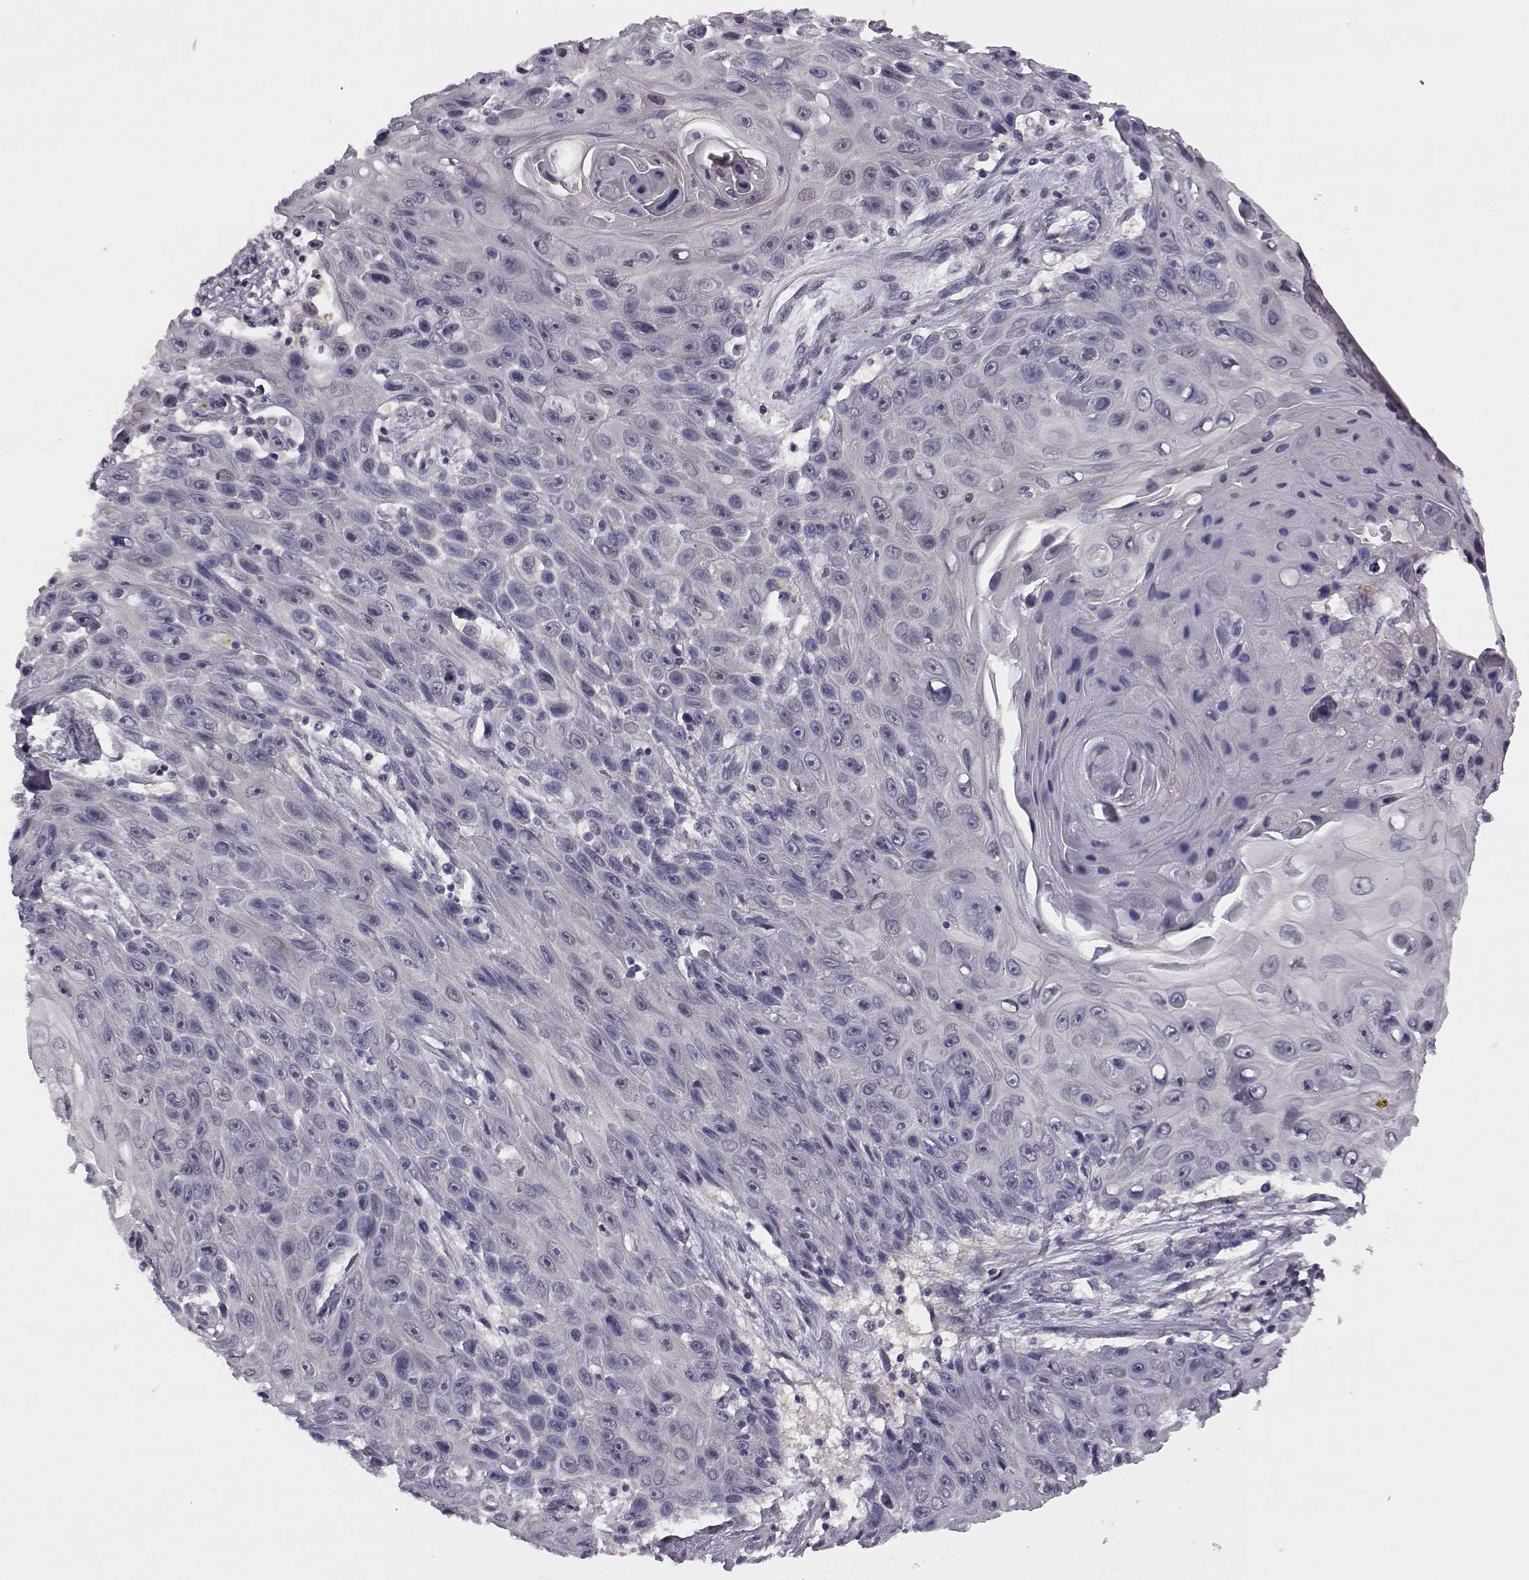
{"staining": {"intensity": "negative", "quantity": "none", "location": "none"}, "tissue": "skin cancer", "cell_type": "Tumor cells", "image_type": "cancer", "snomed": [{"axis": "morphology", "description": "Squamous cell carcinoma, NOS"}, {"axis": "topography", "description": "Skin"}], "caption": "Immunohistochemical staining of squamous cell carcinoma (skin) shows no significant positivity in tumor cells. Nuclei are stained in blue.", "gene": "C10orf62", "patient": {"sex": "male", "age": 82}}